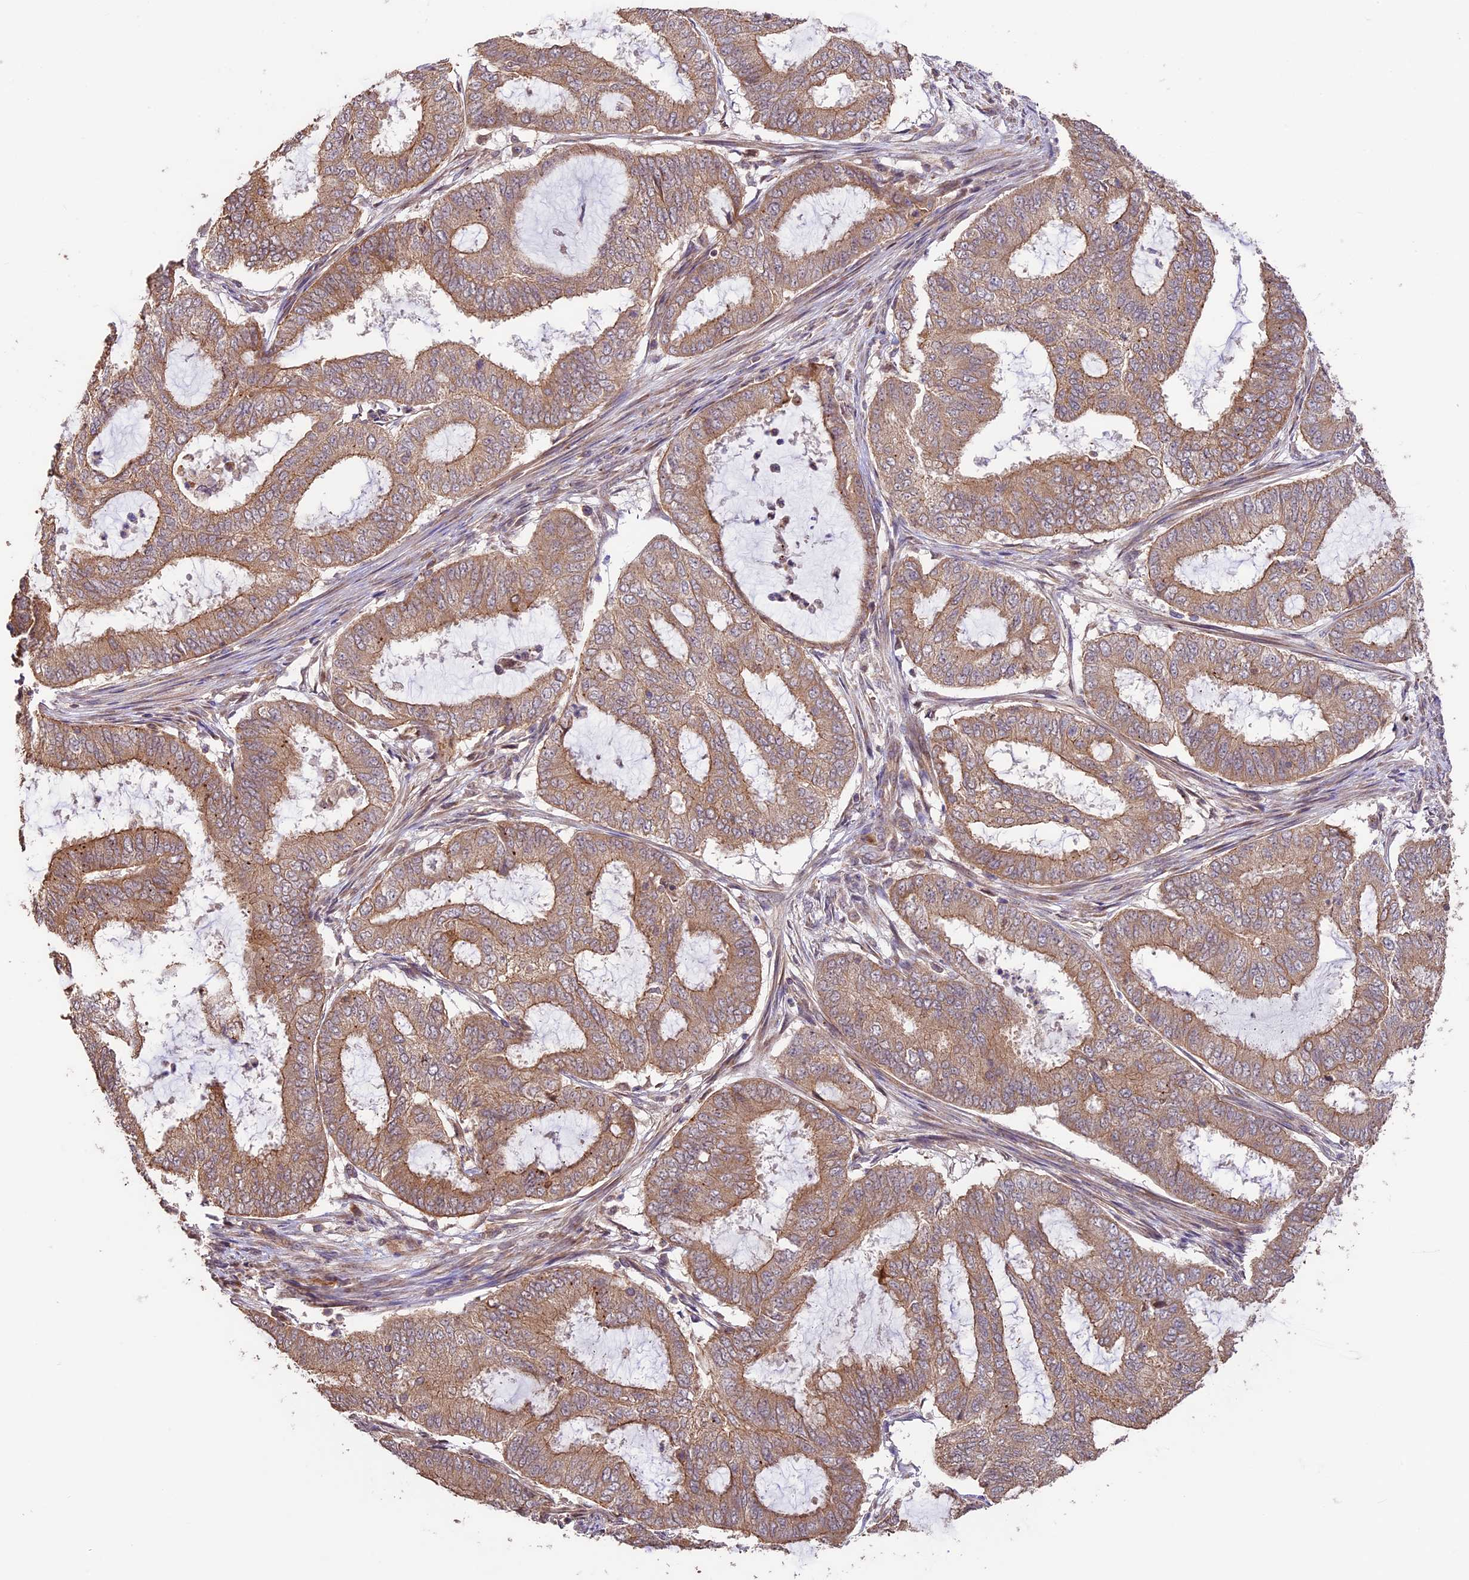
{"staining": {"intensity": "moderate", "quantity": ">75%", "location": "cytoplasmic/membranous"}, "tissue": "endometrial cancer", "cell_type": "Tumor cells", "image_type": "cancer", "snomed": [{"axis": "morphology", "description": "Adenocarcinoma, NOS"}, {"axis": "topography", "description": "Endometrium"}], "caption": "The image reveals a brown stain indicating the presence of a protein in the cytoplasmic/membranous of tumor cells in adenocarcinoma (endometrial).", "gene": "BCAS4", "patient": {"sex": "female", "age": 51}}